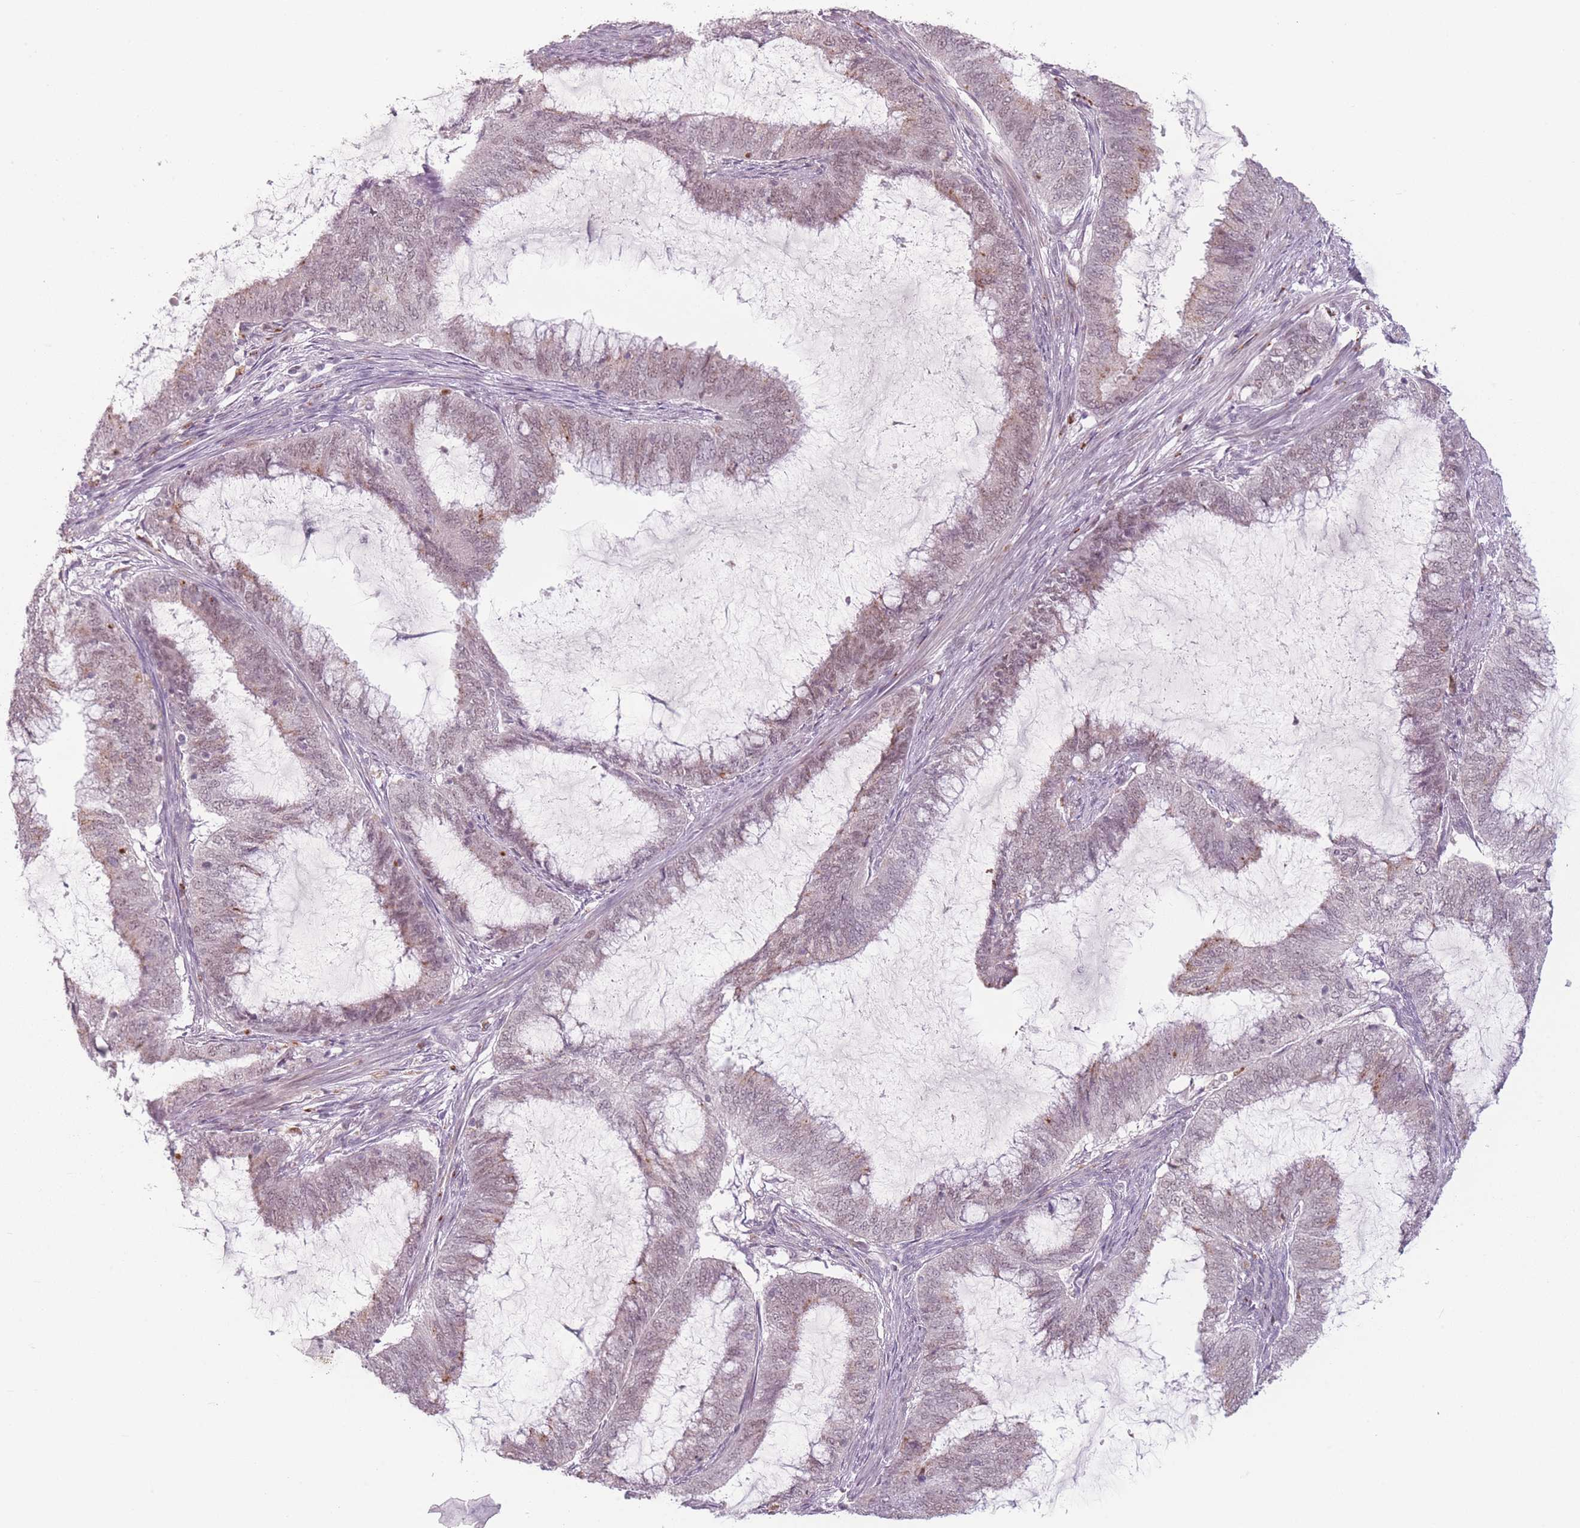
{"staining": {"intensity": "weak", "quantity": "25%-75%", "location": "nuclear"}, "tissue": "endometrial cancer", "cell_type": "Tumor cells", "image_type": "cancer", "snomed": [{"axis": "morphology", "description": "Adenocarcinoma, NOS"}, {"axis": "topography", "description": "Endometrium"}], "caption": "Immunohistochemistry (DAB (3,3'-diaminobenzidine)) staining of adenocarcinoma (endometrial) reveals weak nuclear protein positivity in approximately 25%-75% of tumor cells.", "gene": "OR10C1", "patient": {"sex": "female", "age": 51}}